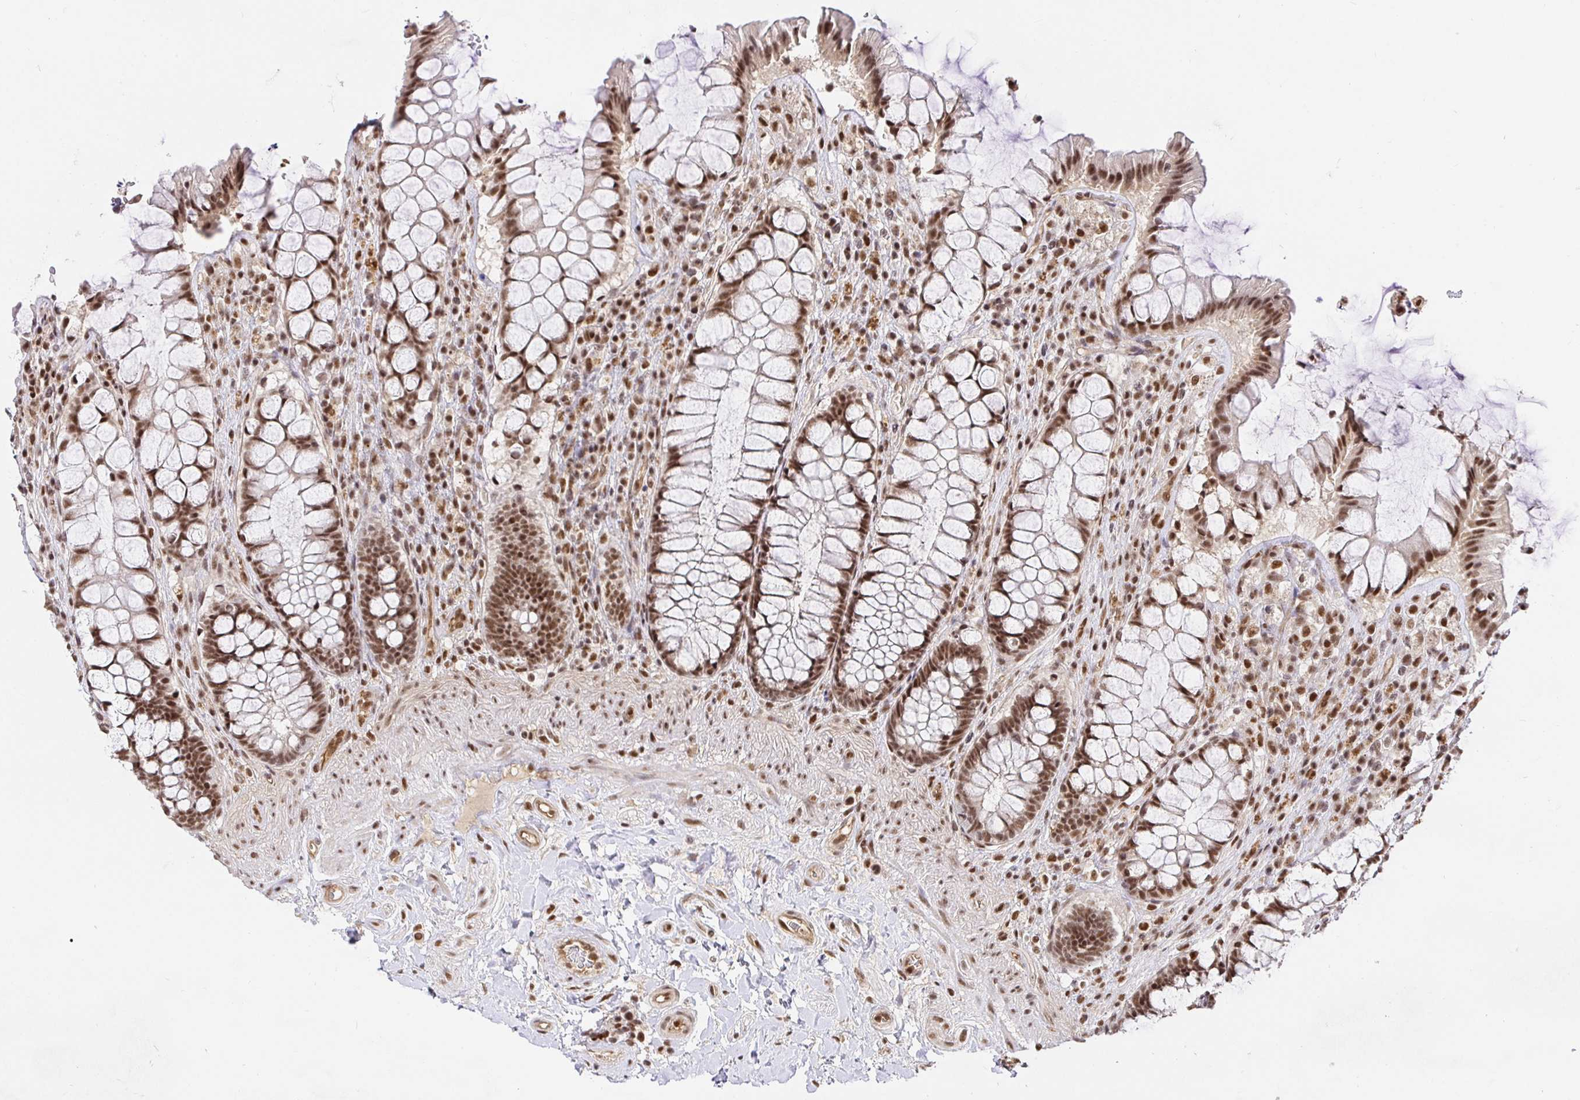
{"staining": {"intensity": "moderate", "quantity": ">75%", "location": "nuclear"}, "tissue": "rectum", "cell_type": "Glandular cells", "image_type": "normal", "snomed": [{"axis": "morphology", "description": "Normal tissue, NOS"}, {"axis": "topography", "description": "Rectum"}], "caption": "Benign rectum displays moderate nuclear expression in approximately >75% of glandular cells, visualized by immunohistochemistry.", "gene": "USF1", "patient": {"sex": "female", "age": 58}}